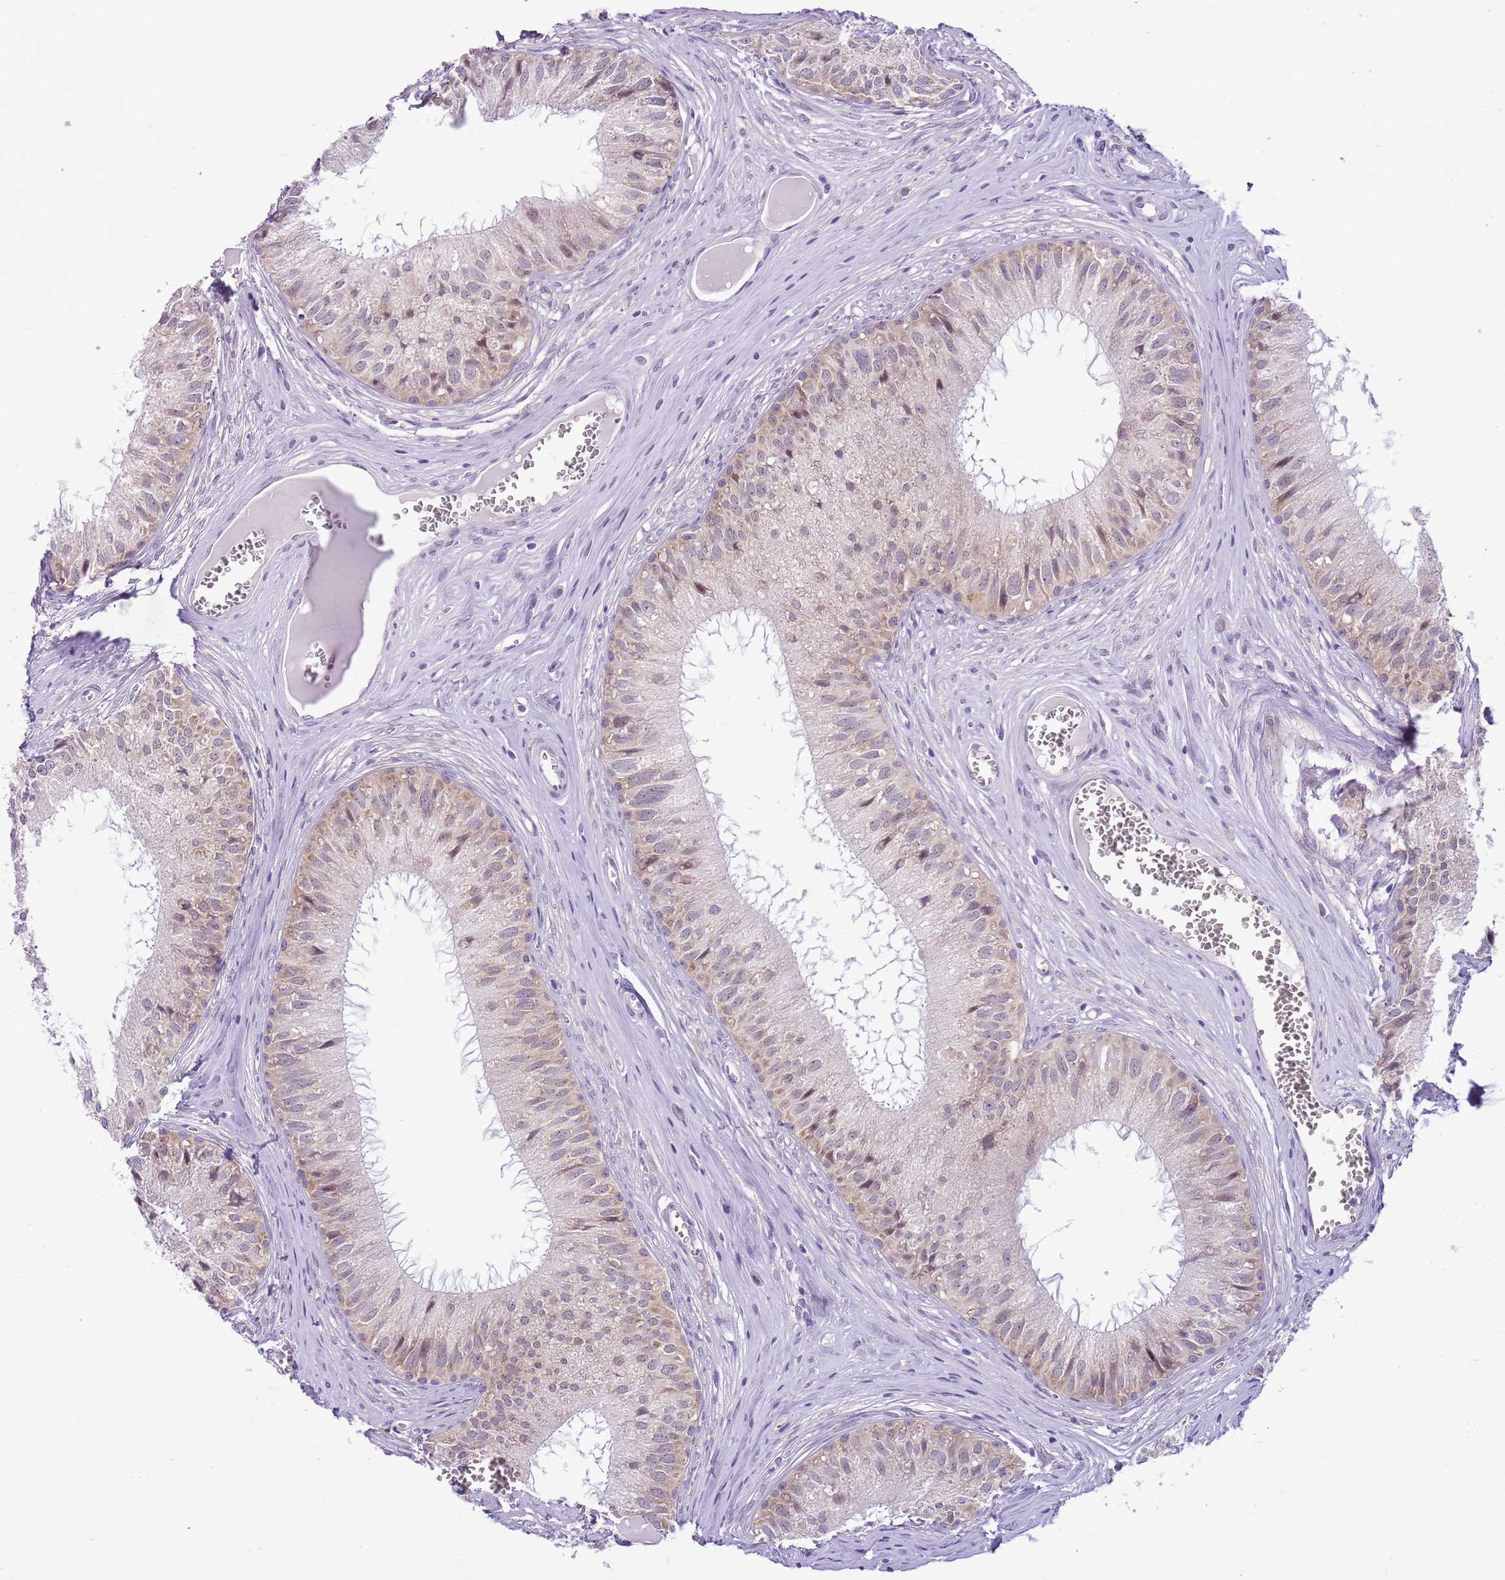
{"staining": {"intensity": "weak", "quantity": "<25%", "location": "cytoplasmic/membranous,nuclear"}, "tissue": "epididymis", "cell_type": "Glandular cells", "image_type": "normal", "snomed": [{"axis": "morphology", "description": "Normal tissue, NOS"}, {"axis": "topography", "description": "Epididymis"}], "caption": "DAB immunohistochemical staining of unremarkable human epididymis displays no significant expression in glandular cells. (DAB (3,3'-diaminobenzidine) IHC with hematoxylin counter stain).", "gene": "FAM120C", "patient": {"sex": "male", "age": 36}}